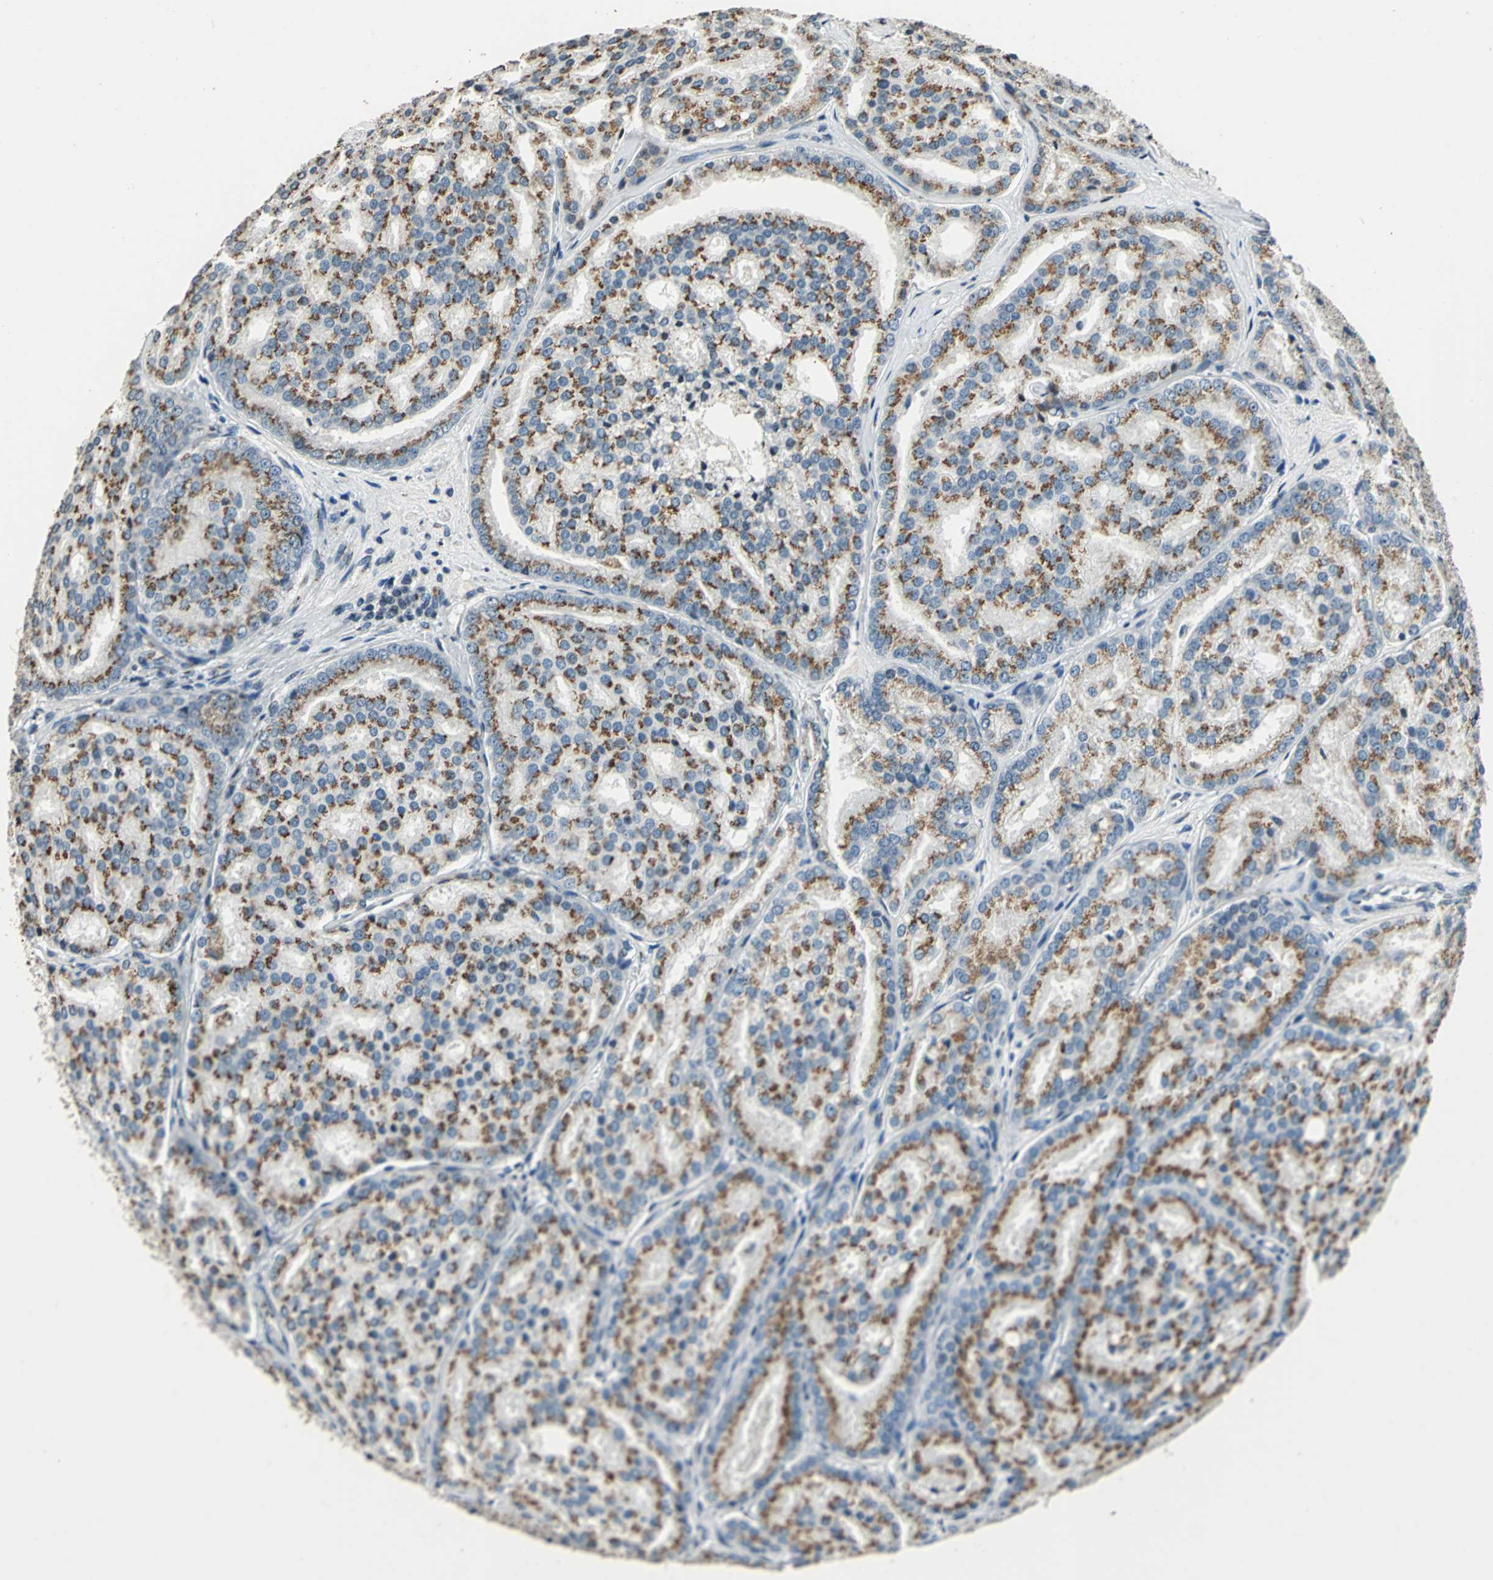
{"staining": {"intensity": "weak", "quantity": ">75%", "location": "cytoplasmic/membranous"}, "tissue": "prostate cancer", "cell_type": "Tumor cells", "image_type": "cancer", "snomed": [{"axis": "morphology", "description": "Adenocarcinoma, High grade"}, {"axis": "topography", "description": "Prostate"}], "caption": "Protein staining of prostate adenocarcinoma (high-grade) tissue reveals weak cytoplasmic/membranous staining in about >75% of tumor cells. (DAB (3,3'-diaminobenzidine) IHC, brown staining for protein, blue staining for nuclei).", "gene": "TMEM115", "patient": {"sex": "male", "age": 64}}